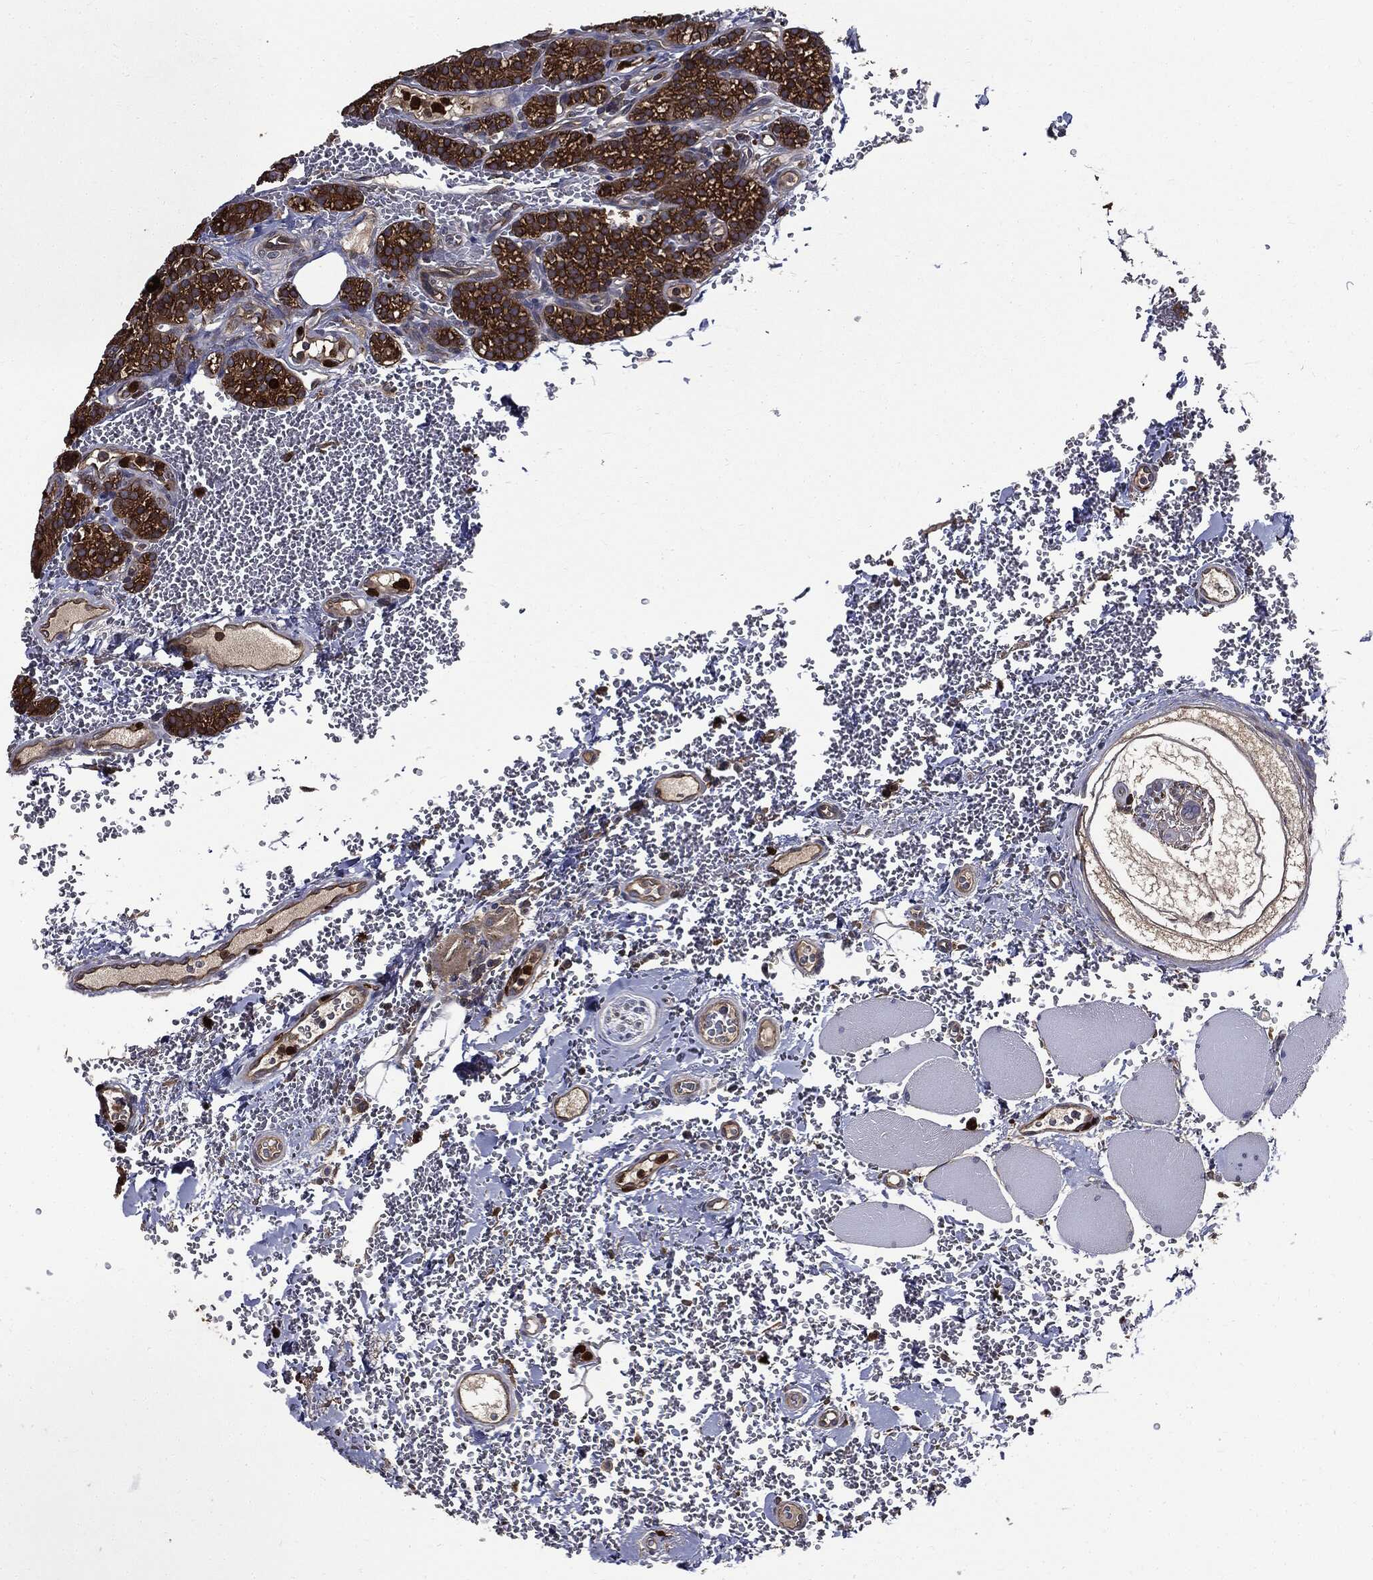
{"staining": {"intensity": "strong", "quantity": ">75%", "location": "cytoplasmic/membranous"}, "tissue": "parathyroid gland", "cell_type": "Glandular cells", "image_type": "normal", "snomed": [{"axis": "morphology", "description": "Normal tissue, NOS"}, {"axis": "topography", "description": "Parathyroid gland"}], "caption": "Protein expression analysis of unremarkable parathyroid gland reveals strong cytoplasmic/membranous staining in approximately >75% of glandular cells. The staining was performed using DAB (3,3'-diaminobenzidine), with brown indicating positive protein expression. Nuclei are stained blue with hematoxylin.", "gene": "PDCD6IP", "patient": {"sex": "female", "age": 67}}